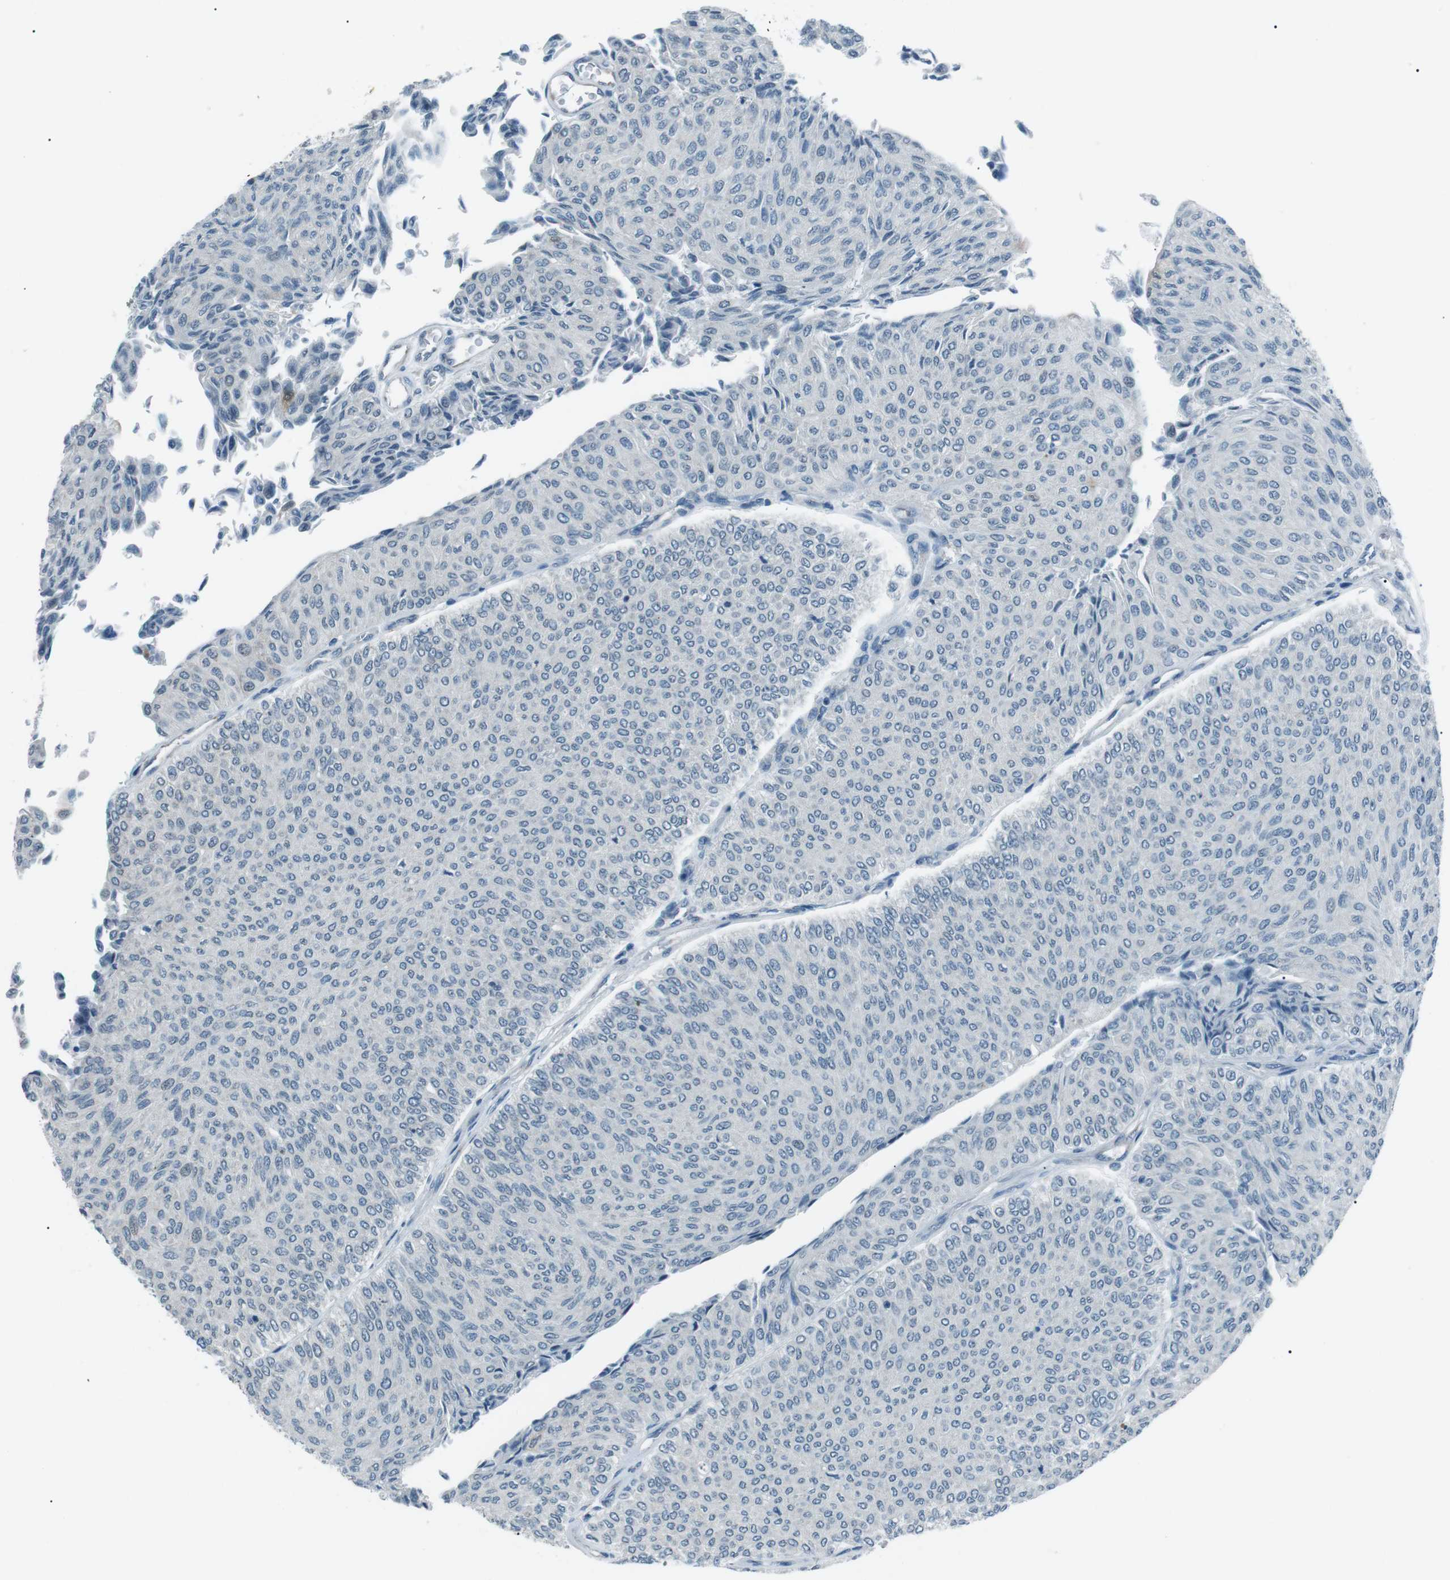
{"staining": {"intensity": "negative", "quantity": "none", "location": "none"}, "tissue": "urothelial cancer", "cell_type": "Tumor cells", "image_type": "cancer", "snomed": [{"axis": "morphology", "description": "Urothelial carcinoma, Low grade"}, {"axis": "topography", "description": "Urinary bladder"}], "caption": "IHC of low-grade urothelial carcinoma shows no expression in tumor cells.", "gene": "SERPINB2", "patient": {"sex": "male", "age": 78}}